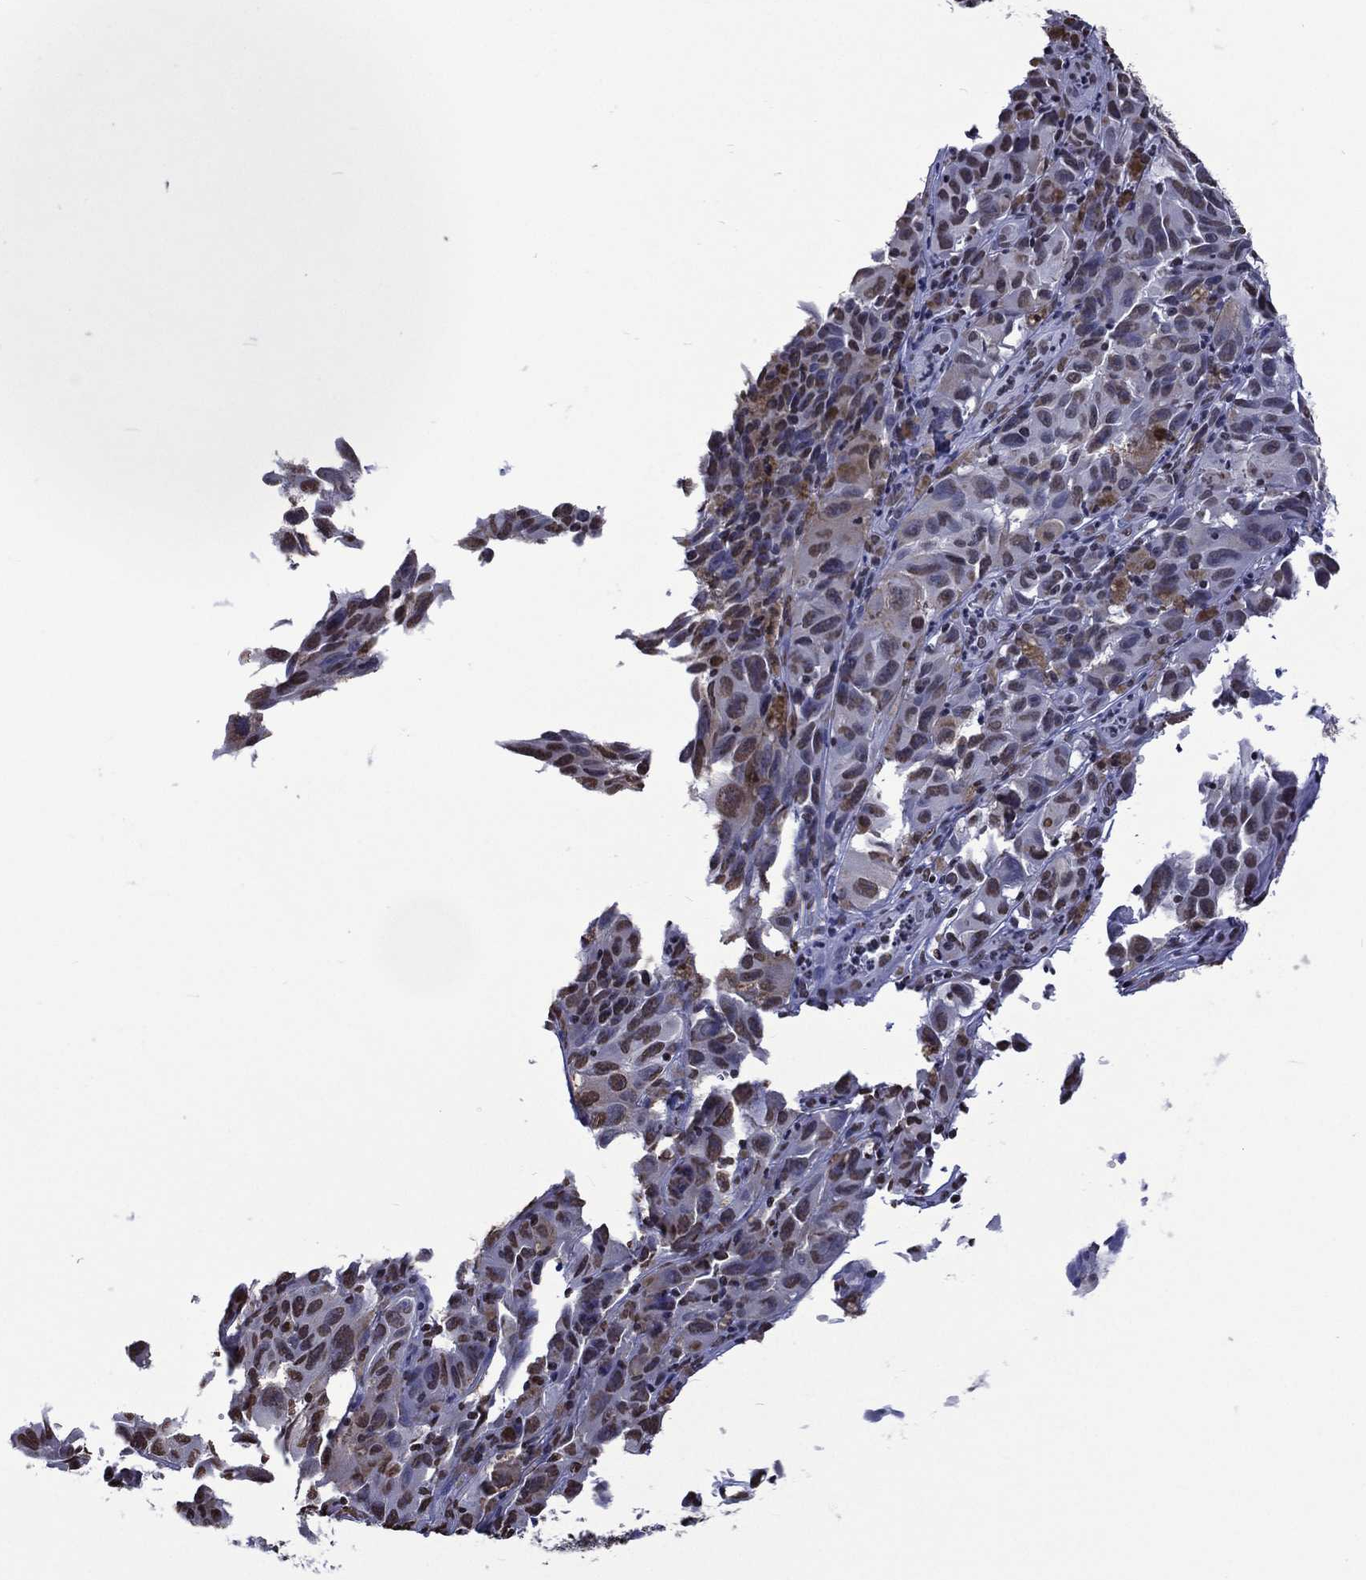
{"staining": {"intensity": "moderate", "quantity": ">75%", "location": "nuclear"}, "tissue": "melanoma", "cell_type": "Tumor cells", "image_type": "cancer", "snomed": [{"axis": "morphology", "description": "Malignant melanoma, NOS"}, {"axis": "topography", "description": "Vulva, labia, clitoris and Bartholin´s gland, NO"}], "caption": "The immunohistochemical stain highlights moderate nuclear positivity in tumor cells of melanoma tissue.", "gene": "RETREG2", "patient": {"sex": "female", "age": 75}}